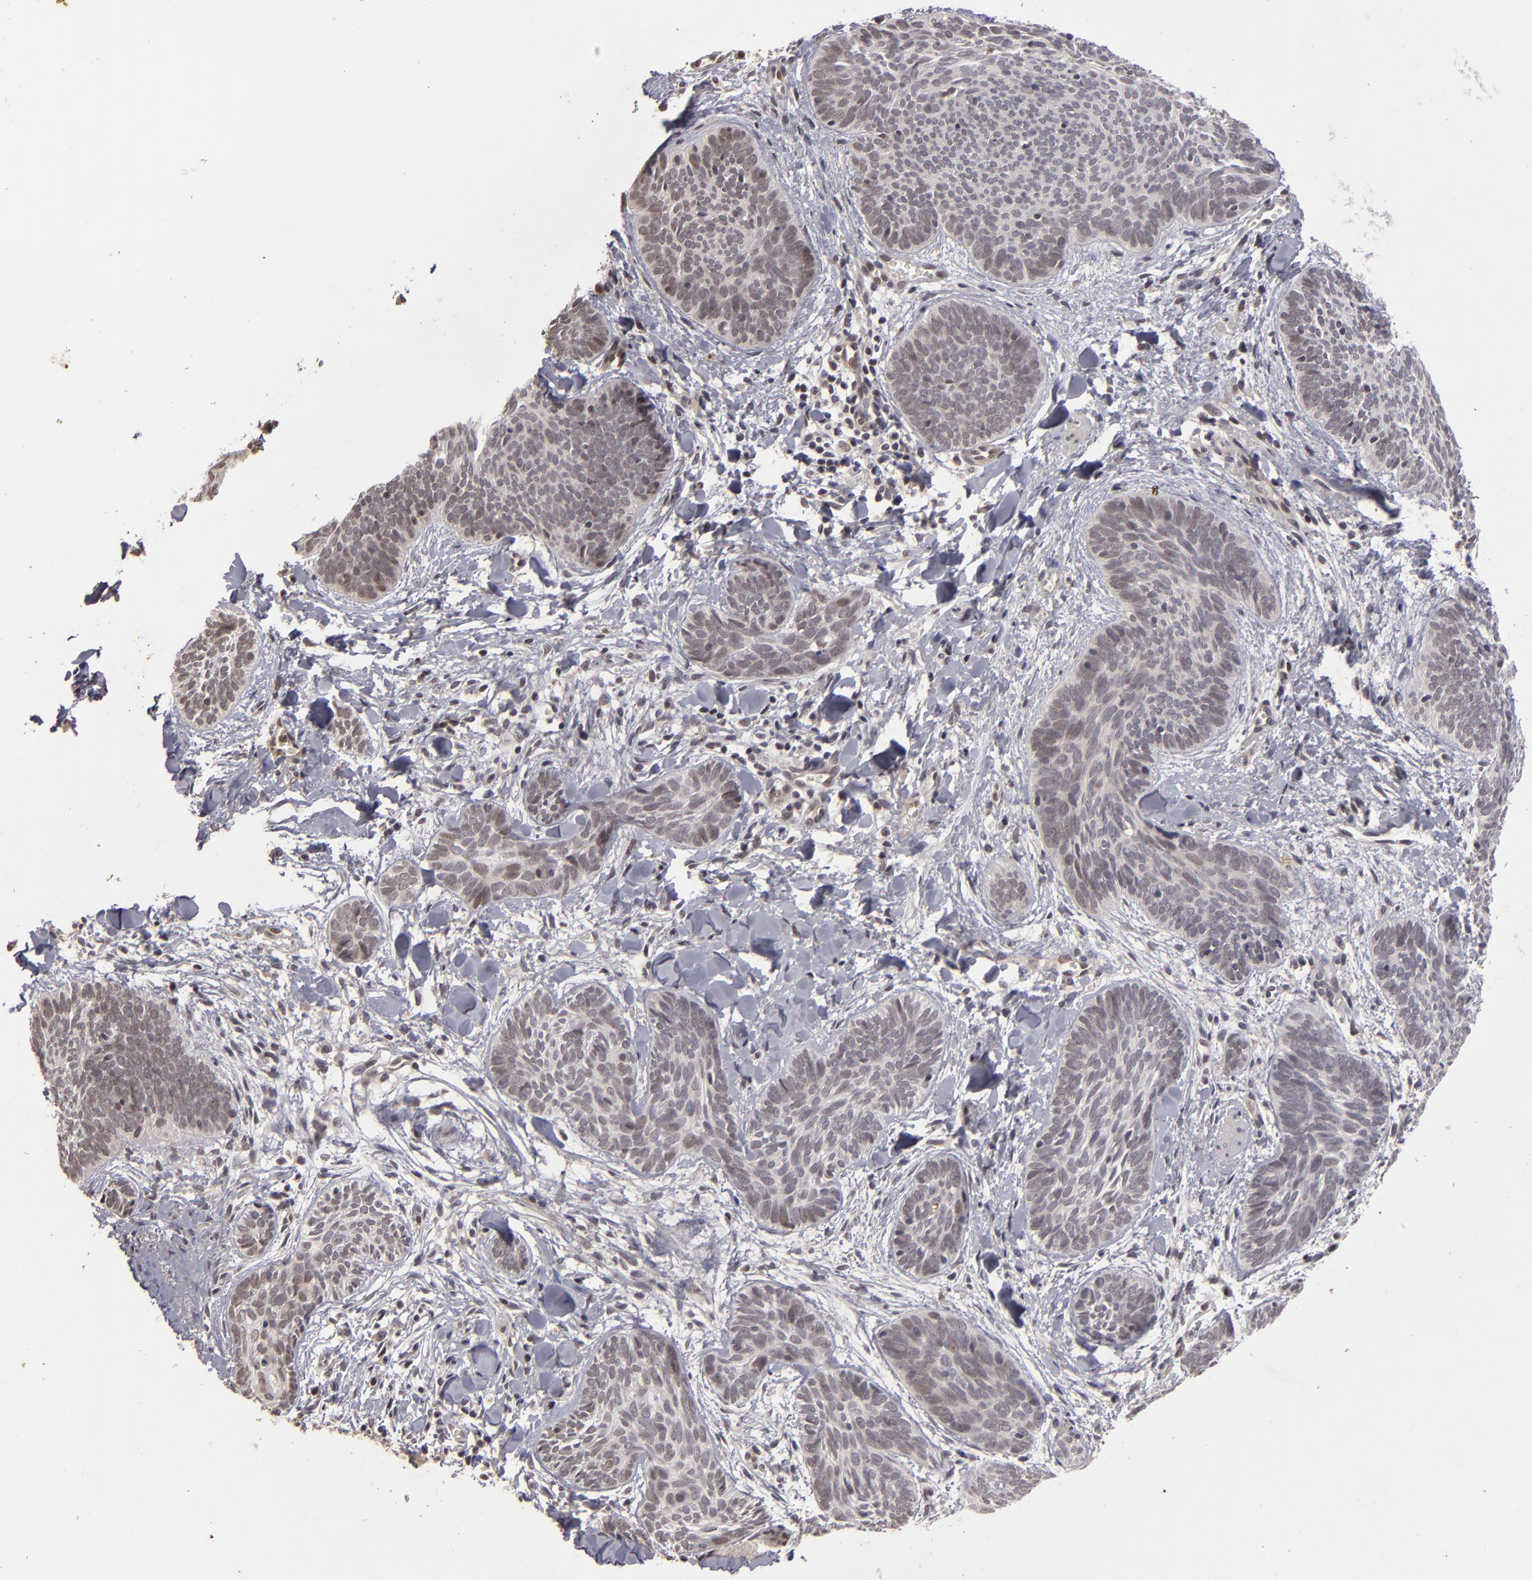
{"staining": {"intensity": "negative", "quantity": "none", "location": "none"}, "tissue": "skin cancer", "cell_type": "Tumor cells", "image_type": "cancer", "snomed": [{"axis": "morphology", "description": "Basal cell carcinoma"}, {"axis": "topography", "description": "Skin"}], "caption": "An IHC photomicrograph of skin cancer is shown. There is no staining in tumor cells of skin cancer.", "gene": "DFFA", "patient": {"sex": "female", "age": 81}}